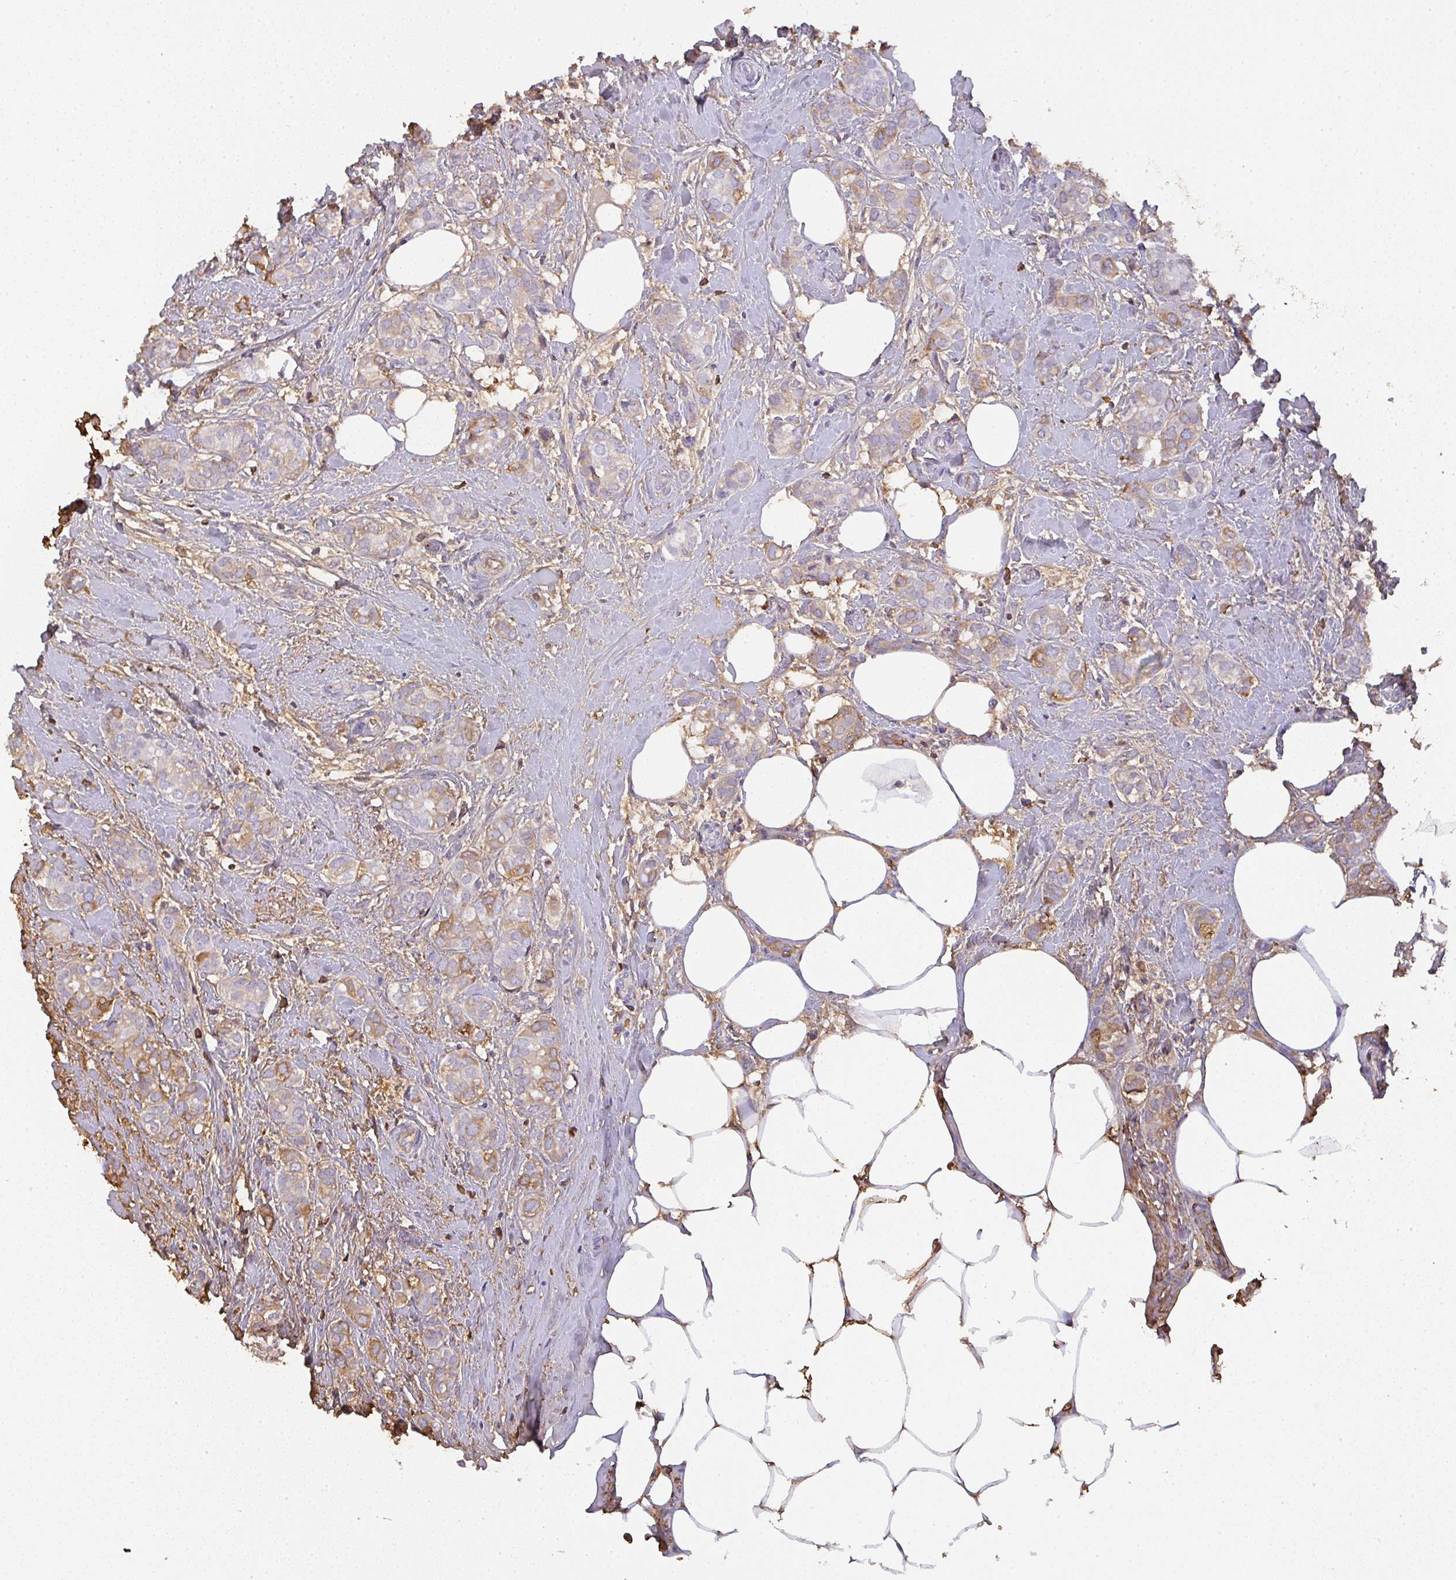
{"staining": {"intensity": "weak", "quantity": "<25%", "location": "cytoplasmic/membranous"}, "tissue": "breast cancer", "cell_type": "Tumor cells", "image_type": "cancer", "snomed": [{"axis": "morphology", "description": "Duct carcinoma"}, {"axis": "topography", "description": "Breast"}], "caption": "The histopathology image demonstrates no staining of tumor cells in infiltrating ductal carcinoma (breast).", "gene": "SMYD5", "patient": {"sex": "female", "age": 73}}